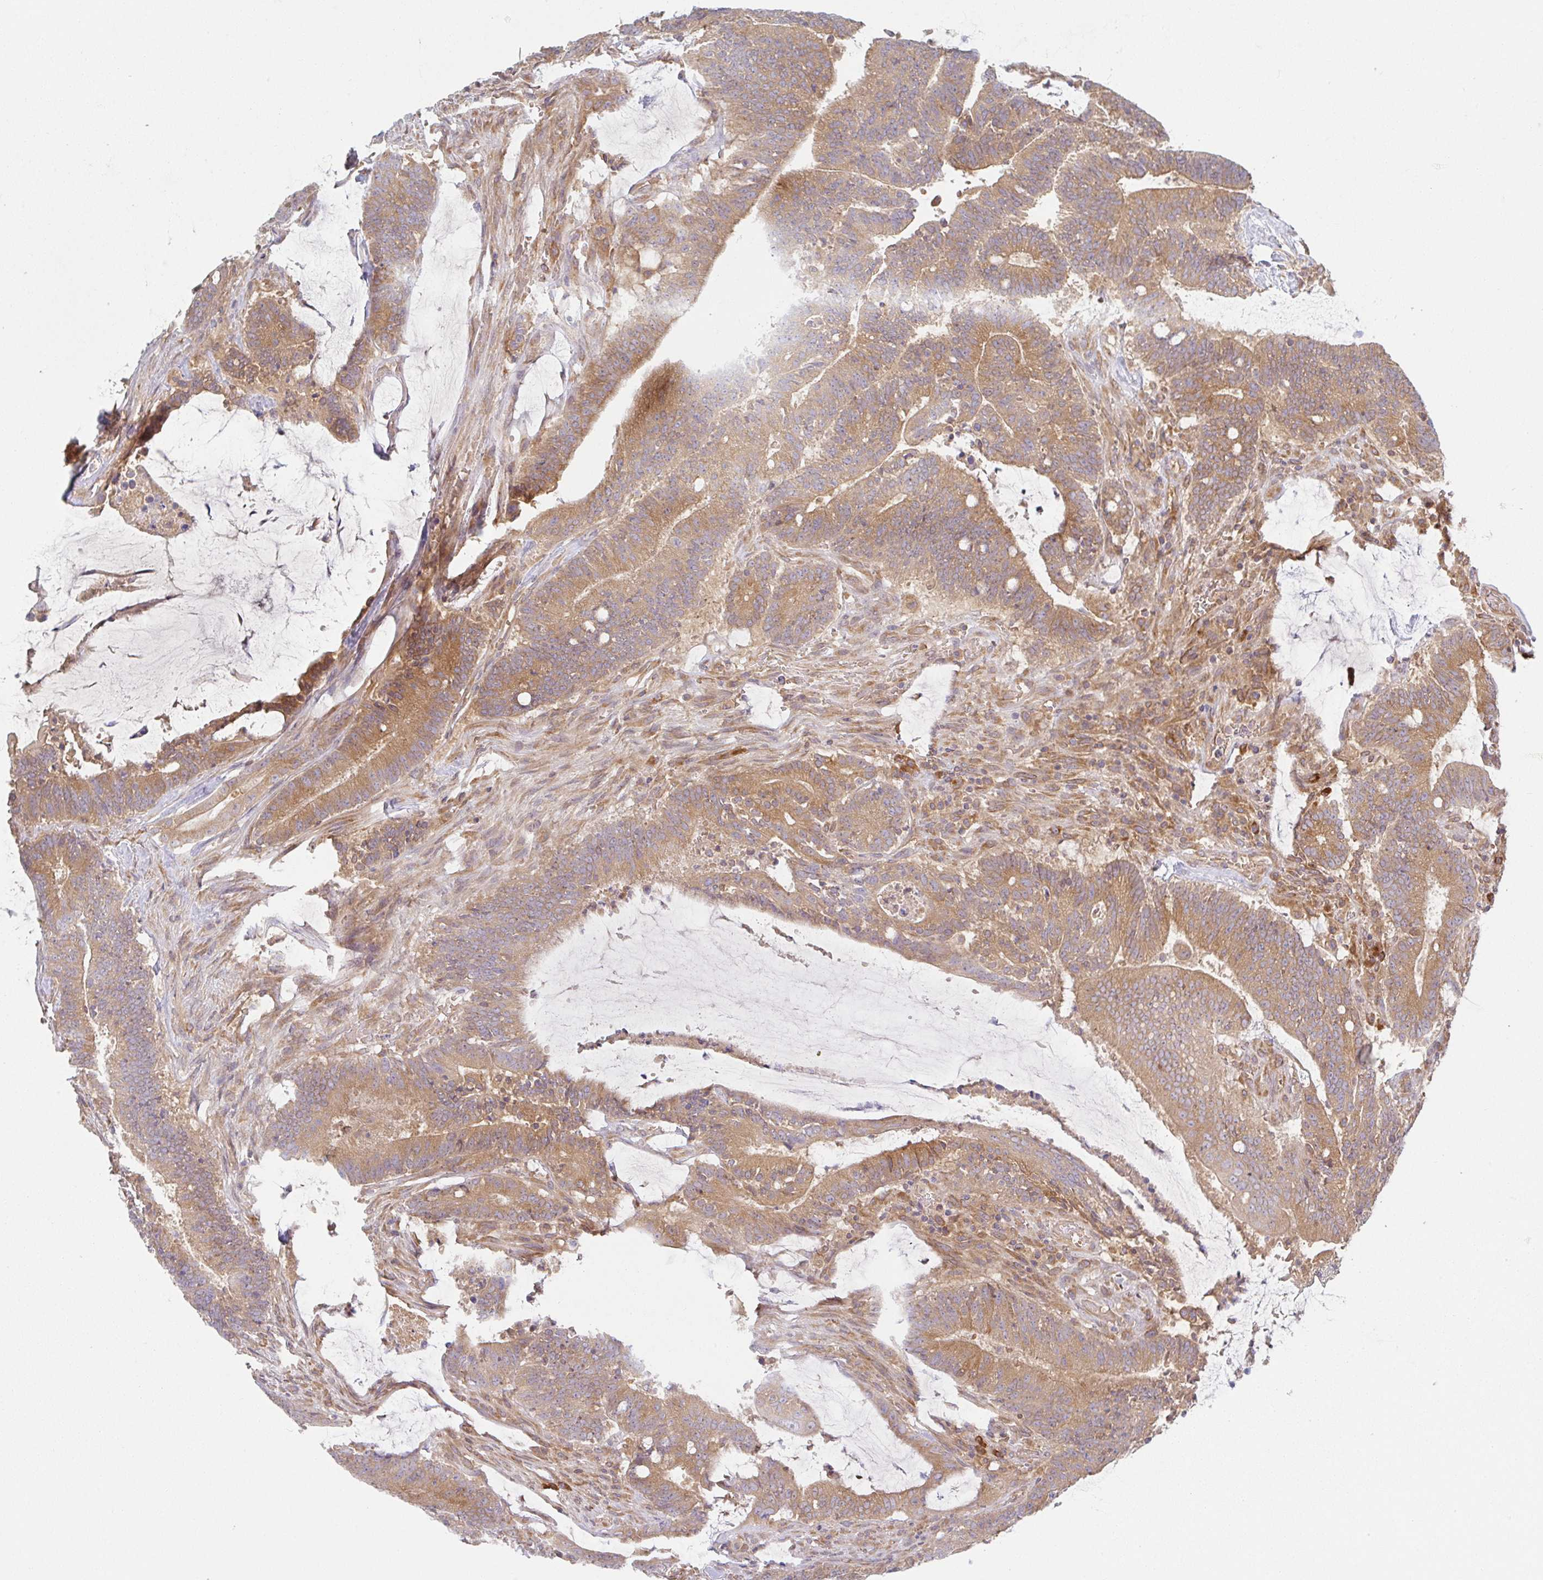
{"staining": {"intensity": "moderate", "quantity": ">75%", "location": "cytoplasmic/membranous"}, "tissue": "colorectal cancer", "cell_type": "Tumor cells", "image_type": "cancer", "snomed": [{"axis": "morphology", "description": "Adenocarcinoma, NOS"}, {"axis": "topography", "description": "Colon"}], "caption": "An immunohistochemistry photomicrograph of neoplastic tissue is shown. Protein staining in brown highlights moderate cytoplasmic/membranous positivity in colorectal cancer within tumor cells. Immunohistochemistry (ihc) stains the protein of interest in brown and the nuclei are stained blue.", "gene": "DERL2", "patient": {"sex": "female", "age": 43}}